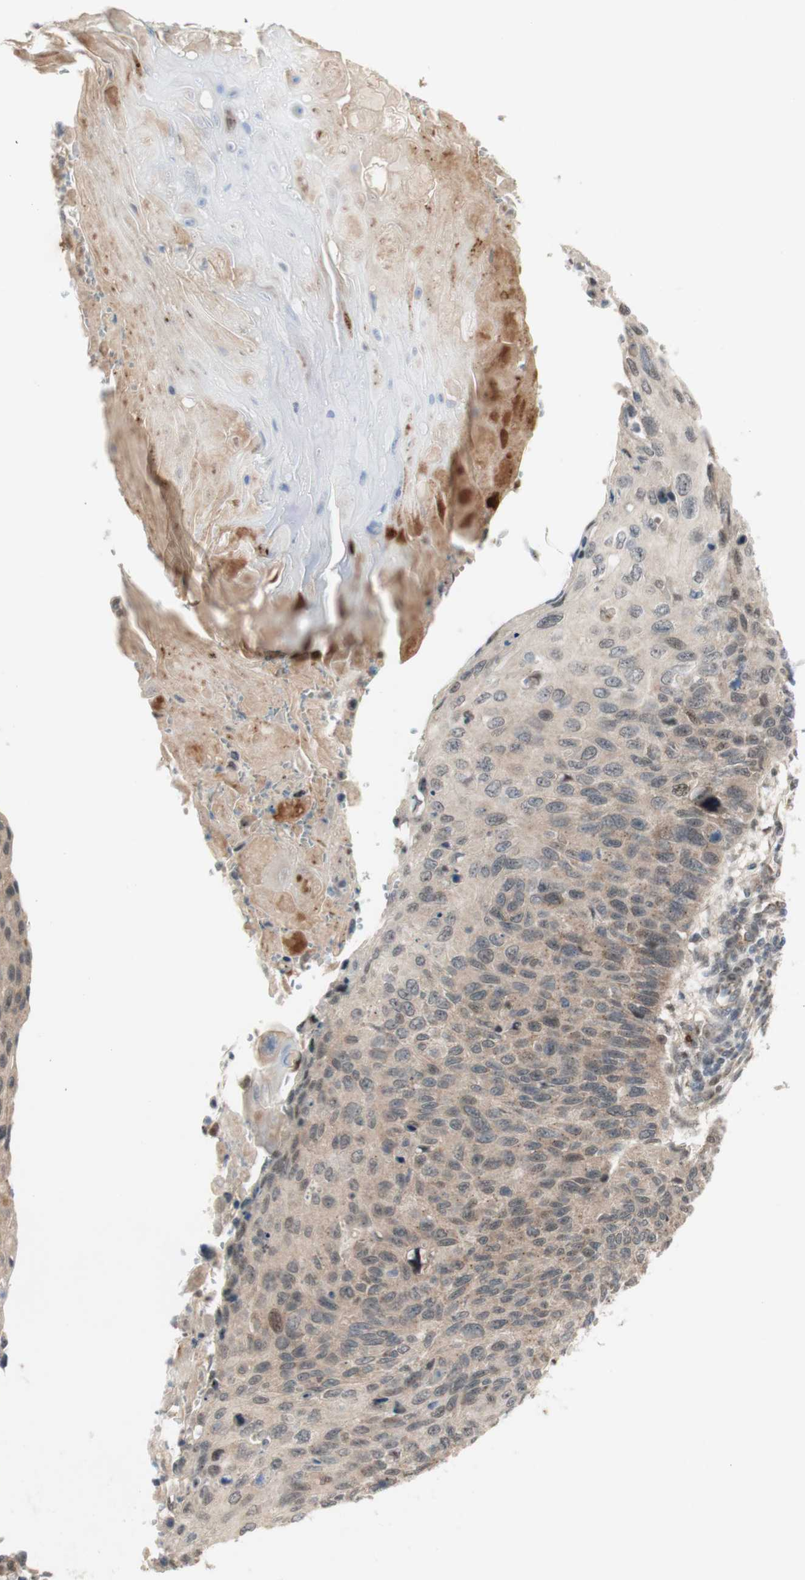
{"staining": {"intensity": "weak", "quantity": ">75%", "location": "cytoplasmic/membranous"}, "tissue": "cervical cancer", "cell_type": "Tumor cells", "image_type": "cancer", "snomed": [{"axis": "morphology", "description": "Squamous cell carcinoma, NOS"}, {"axis": "topography", "description": "Cervix"}], "caption": "About >75% of tumor cells in cervical cancer (squamous cell carcinoma) exhibit weak cytoplasmic/membranous protein staining as visualized by brown immunohistochemical staining.", "gene": "CYLD", "patient": {"sex": "female", "age": 70}}